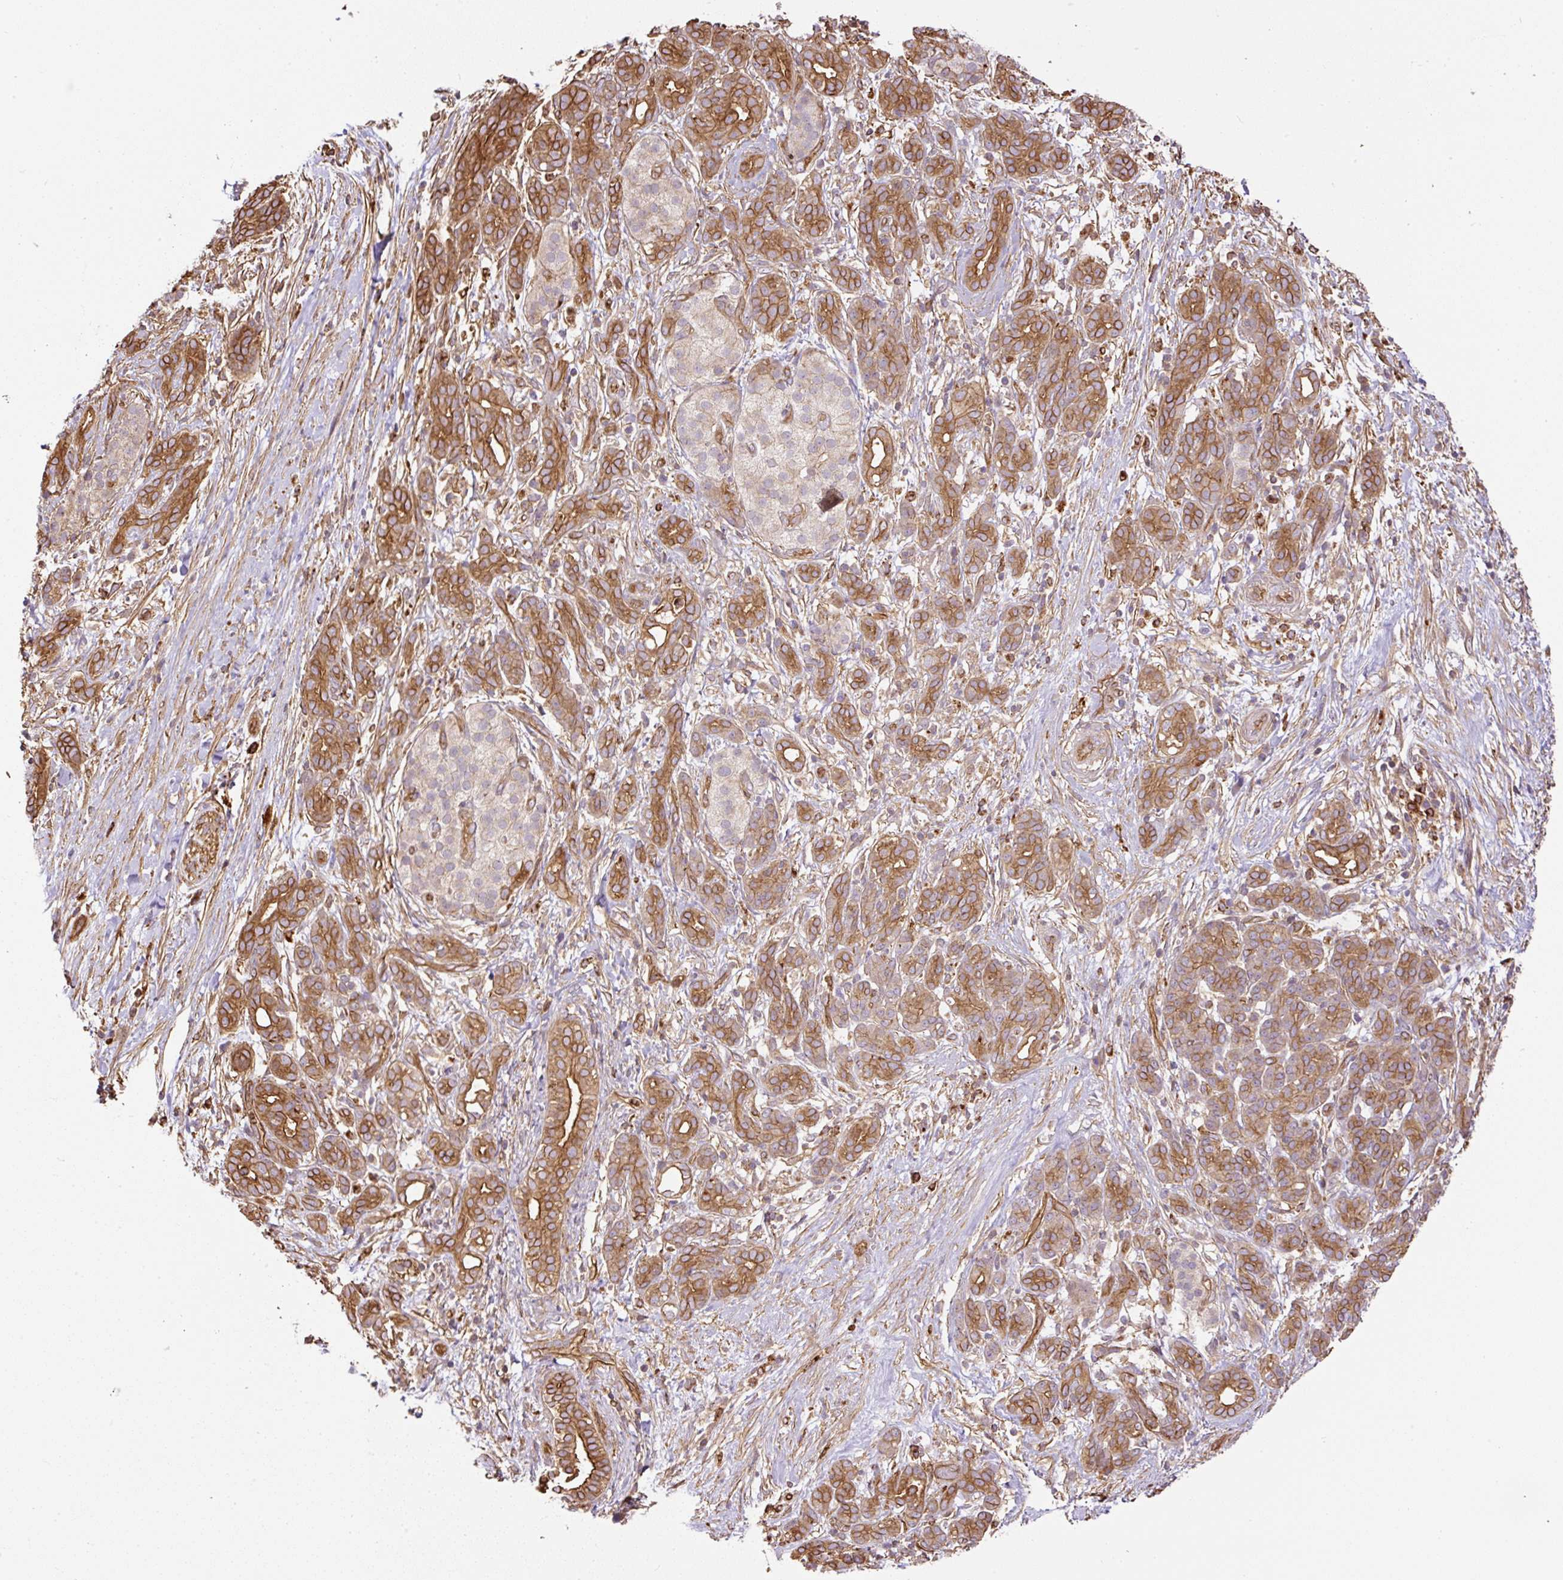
{"staining": {"intensity": "strong", "quantity": ">75%", "location": "cytoplasmic/membranous"}, "tissue": "pancreatic cancer", "cell_type": "Tumor cells", "image_type": "cancer", "snomed": [{"axis": "morphology", "description": "Adenocarcinoma, NOS"}, {"axis": "topography", "description": "Pancreas"}], "caption": "This histopathology image exhibits pancreatic cancer (adenocarcinoma) stained with immunohistochemistry to label a protein in brown. The cytoplasmic/membranous of tumor cells show strong positivity for the protein. Nuclei are counter-stained blue.", "gene": "B3GALT5", "patient": {"sex": "male", "age": 44}}